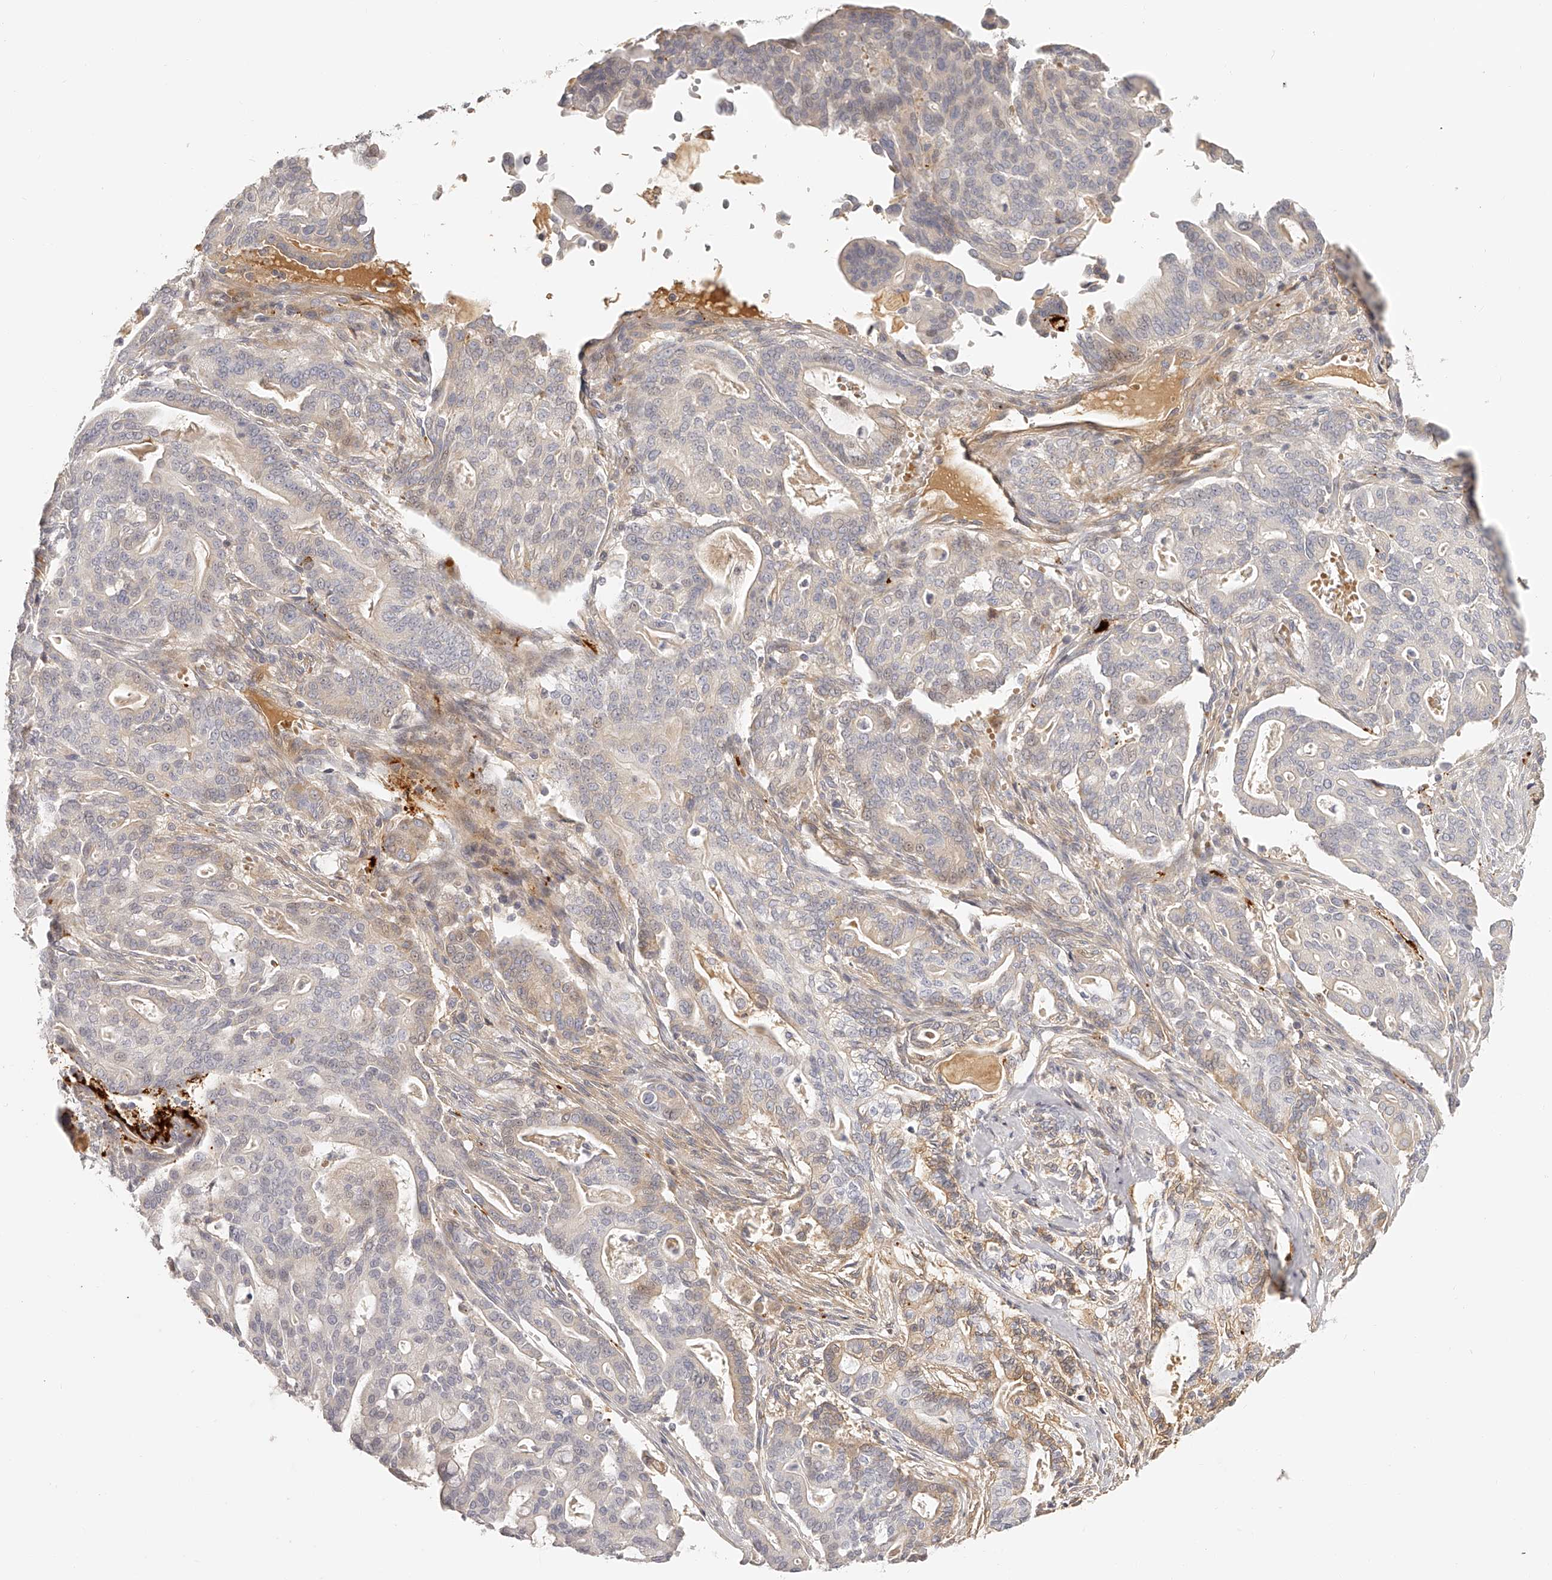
{"staining": {"intensity": "weak", "quantity": "<25%", "location": "cytoplasmic/membranous,nuclear"}, "tissue": "pancreatic cancer", "cell_type": "Tumor cells", "image_type": "cancer", "snomed": [{"axis": "morphology", "description": "Adenocarcinoma, NOS"}, {"axis": "topography", "description": "Pancreas"}], "caption": "DAB immunohistochemical staining of adenocarcinoma (pancreatic) reveals no significant expression in tumor cells. The staining was performed using DAB to visualize the protein expression in brown, while the nuclei were stained in blue with hematoxylin (Magnification: 20x).", "gene": "ITGB3", "patient": {"sex": "male", "age": 63}}